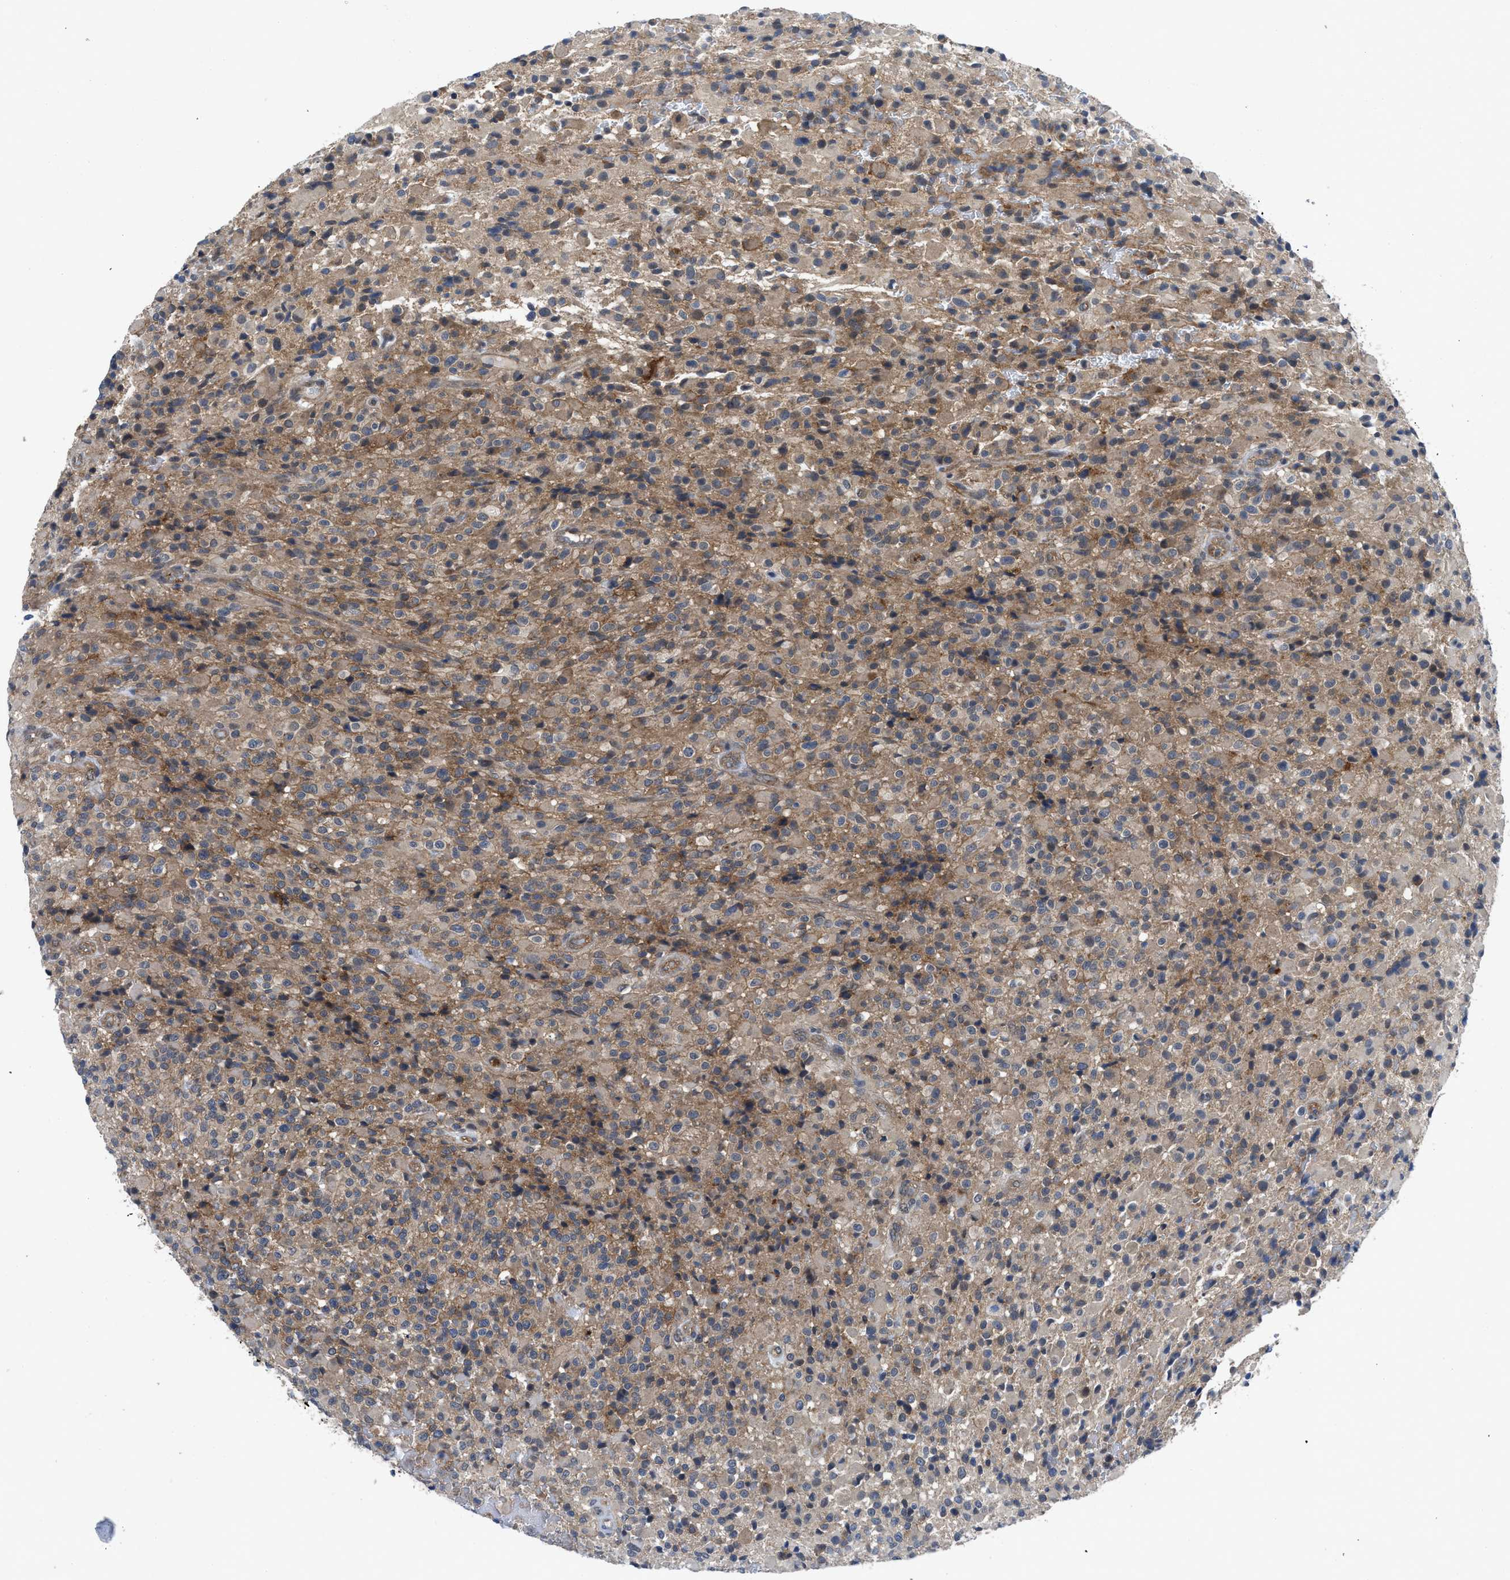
{"staining": {"intensity": "weak", "quantity": "25%-75%", "location": "cytoplasmic/membranous"}, "tissue": "glioma", "cell_type": "Tumor cells", "image_type": "cancer", "snomed": [{"axis": "morphology", "description": "Glioma, malignant, High grade"}, {"axis": "topography", "description": "Brain"}], "caption": "Malignant high-grade glioma stained for a protein (brown) shows weak cytoplasmic/membranous positive expression in approximately 25%-75% of tumor cells.", "gene": "PANX1", "patient": {"sex": "male", "age": 71}}